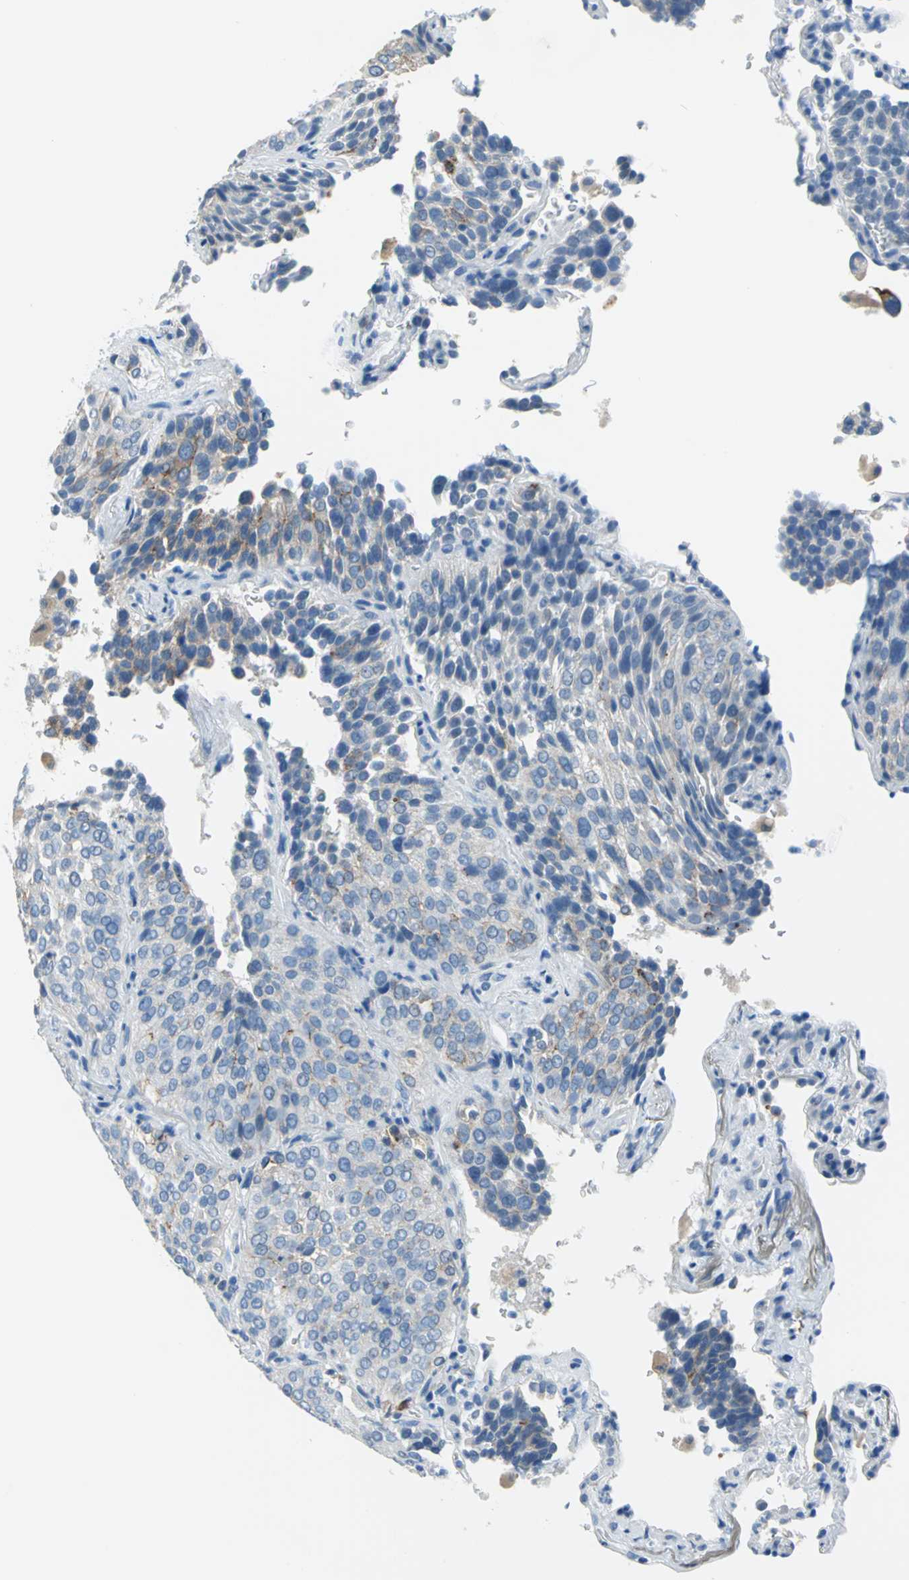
{"staining": {"intensity": "moderate", "quantity": "<25%", "location": "cytoplasmic/membranous"}, "tissue": "lung cancer", "cell_type": "Tumor cells", "image_type": "cancer", "snomed": [{"axis": "morphology", "description": "Squamous cell carcinoma, NOS"}, {"axis": "topography", "description": "Lung"}], "caption": "This photomicrograph exhibits immunohistochemistry (IHC) staining of human lung squamous cell carcinoma, with low moderate cytoplasmic/membranous staining in about <25% of tumor cells.", "gene": "MUC4", "patient": {"sex": "male", "age": 54}}